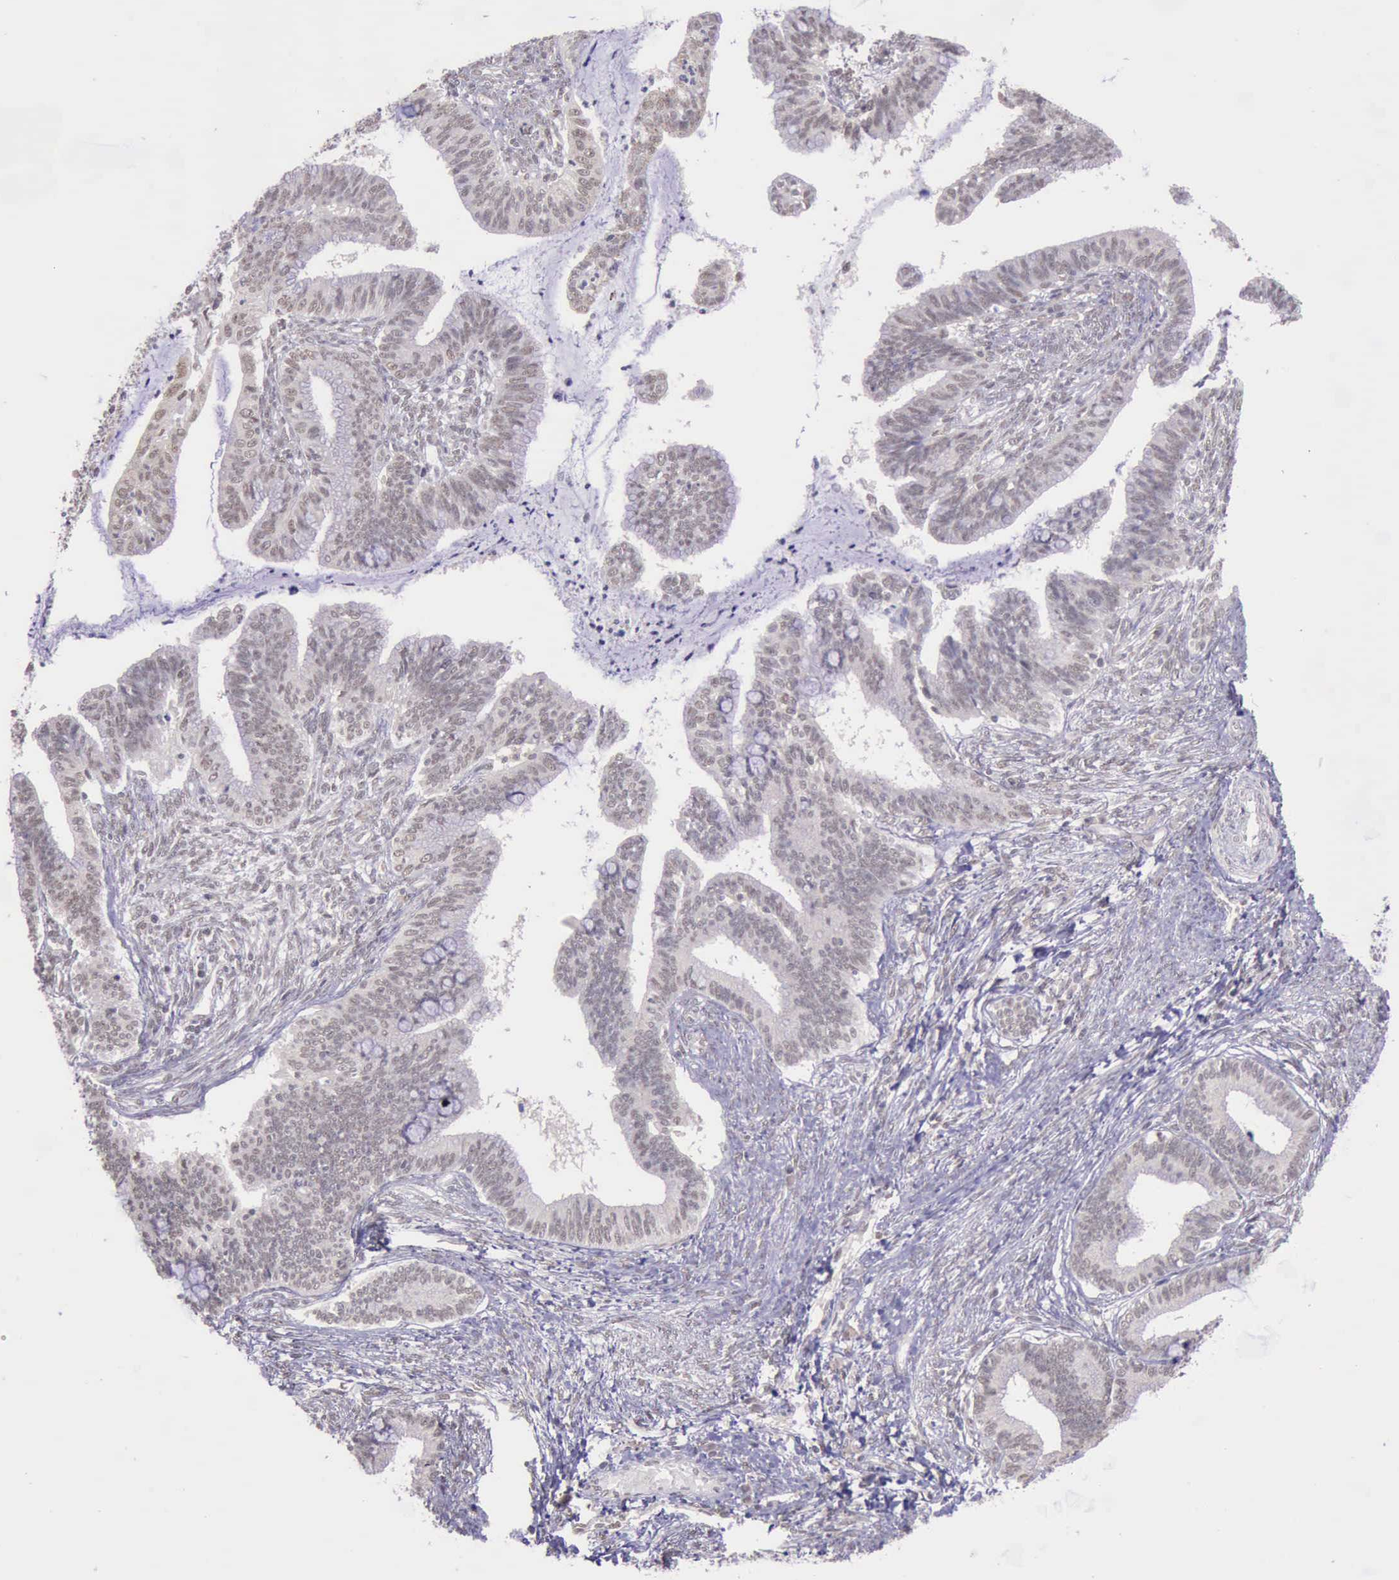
{"staining": {"intensity": "weak", "quantity": ">75%", "location": "nuclear"}, "tissue": "cervical cancer", "cell_type": "Tumor cells", "image_type": "cancer", "snomed": [{"axis": "morphology", "description": "Adenocarcinoma, NOS"}, {"axis": "topography", "description": "Cervix"}], "caption": "High-power microscopy captured an immunohistochemistry image of cervical cancer, revealing weak nuclear staining in approximately >75% of tumor cells.", "gene": "PRPF39", "patient": {"sex": "female", "age": 36}}